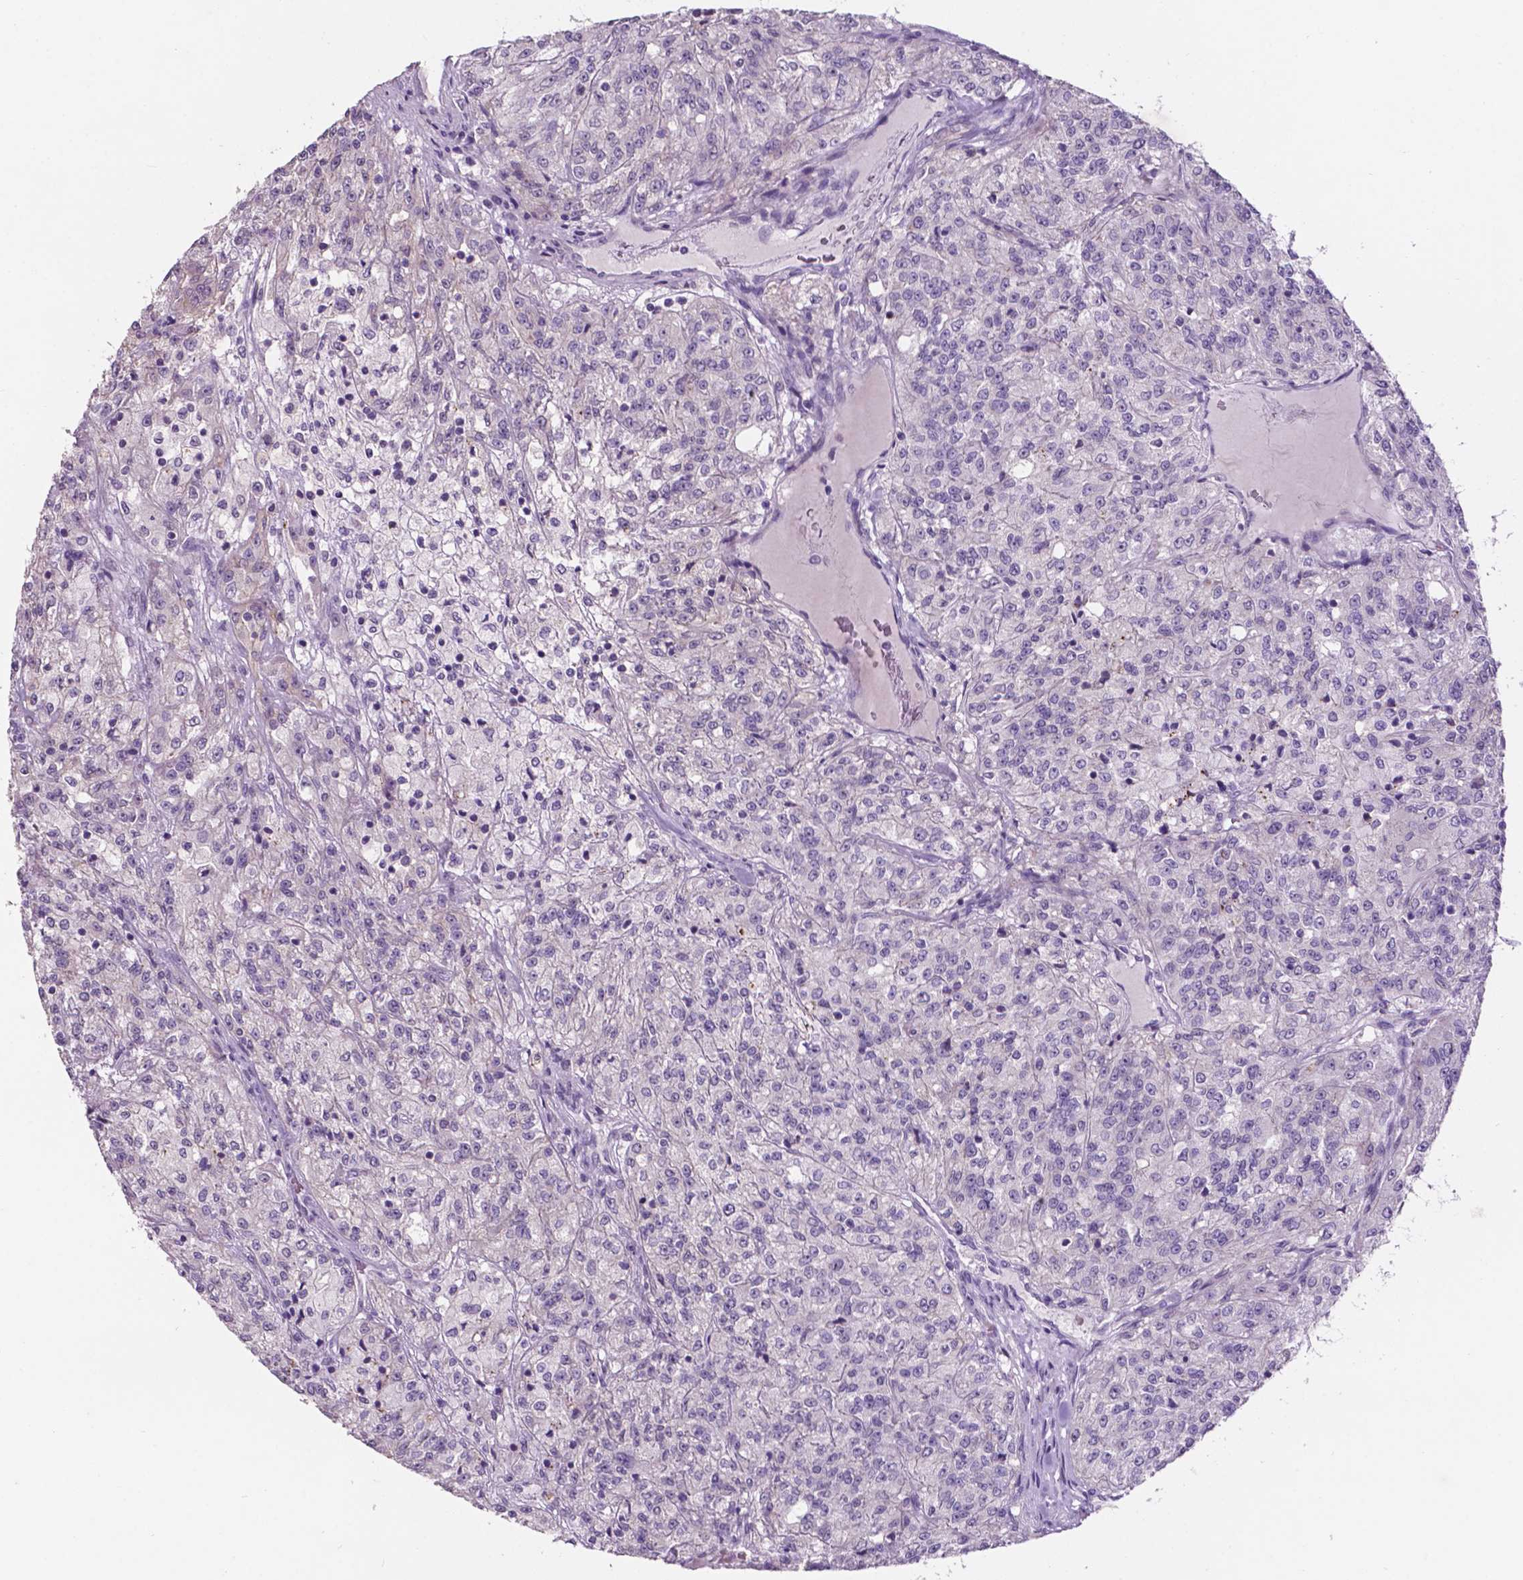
{"staining": {"intensity": "negative", "quantity": "none", "location": "none"}, "tissue": "renal cancer", "cell_type": "Tumor cells", "image_type": "cancer", "snomed": [{"axis": "morphology", "description": "Adenocarcinoma, NOS"}, {"axis": "topography", "description": "Kidney"}], "caption": "This is an immunohistochemistry (IHC) image of human renal cancer. There is no staining in tumor cells.", "gene": "PLSCR1", "patient": {"sex": "female", "age": 63}}